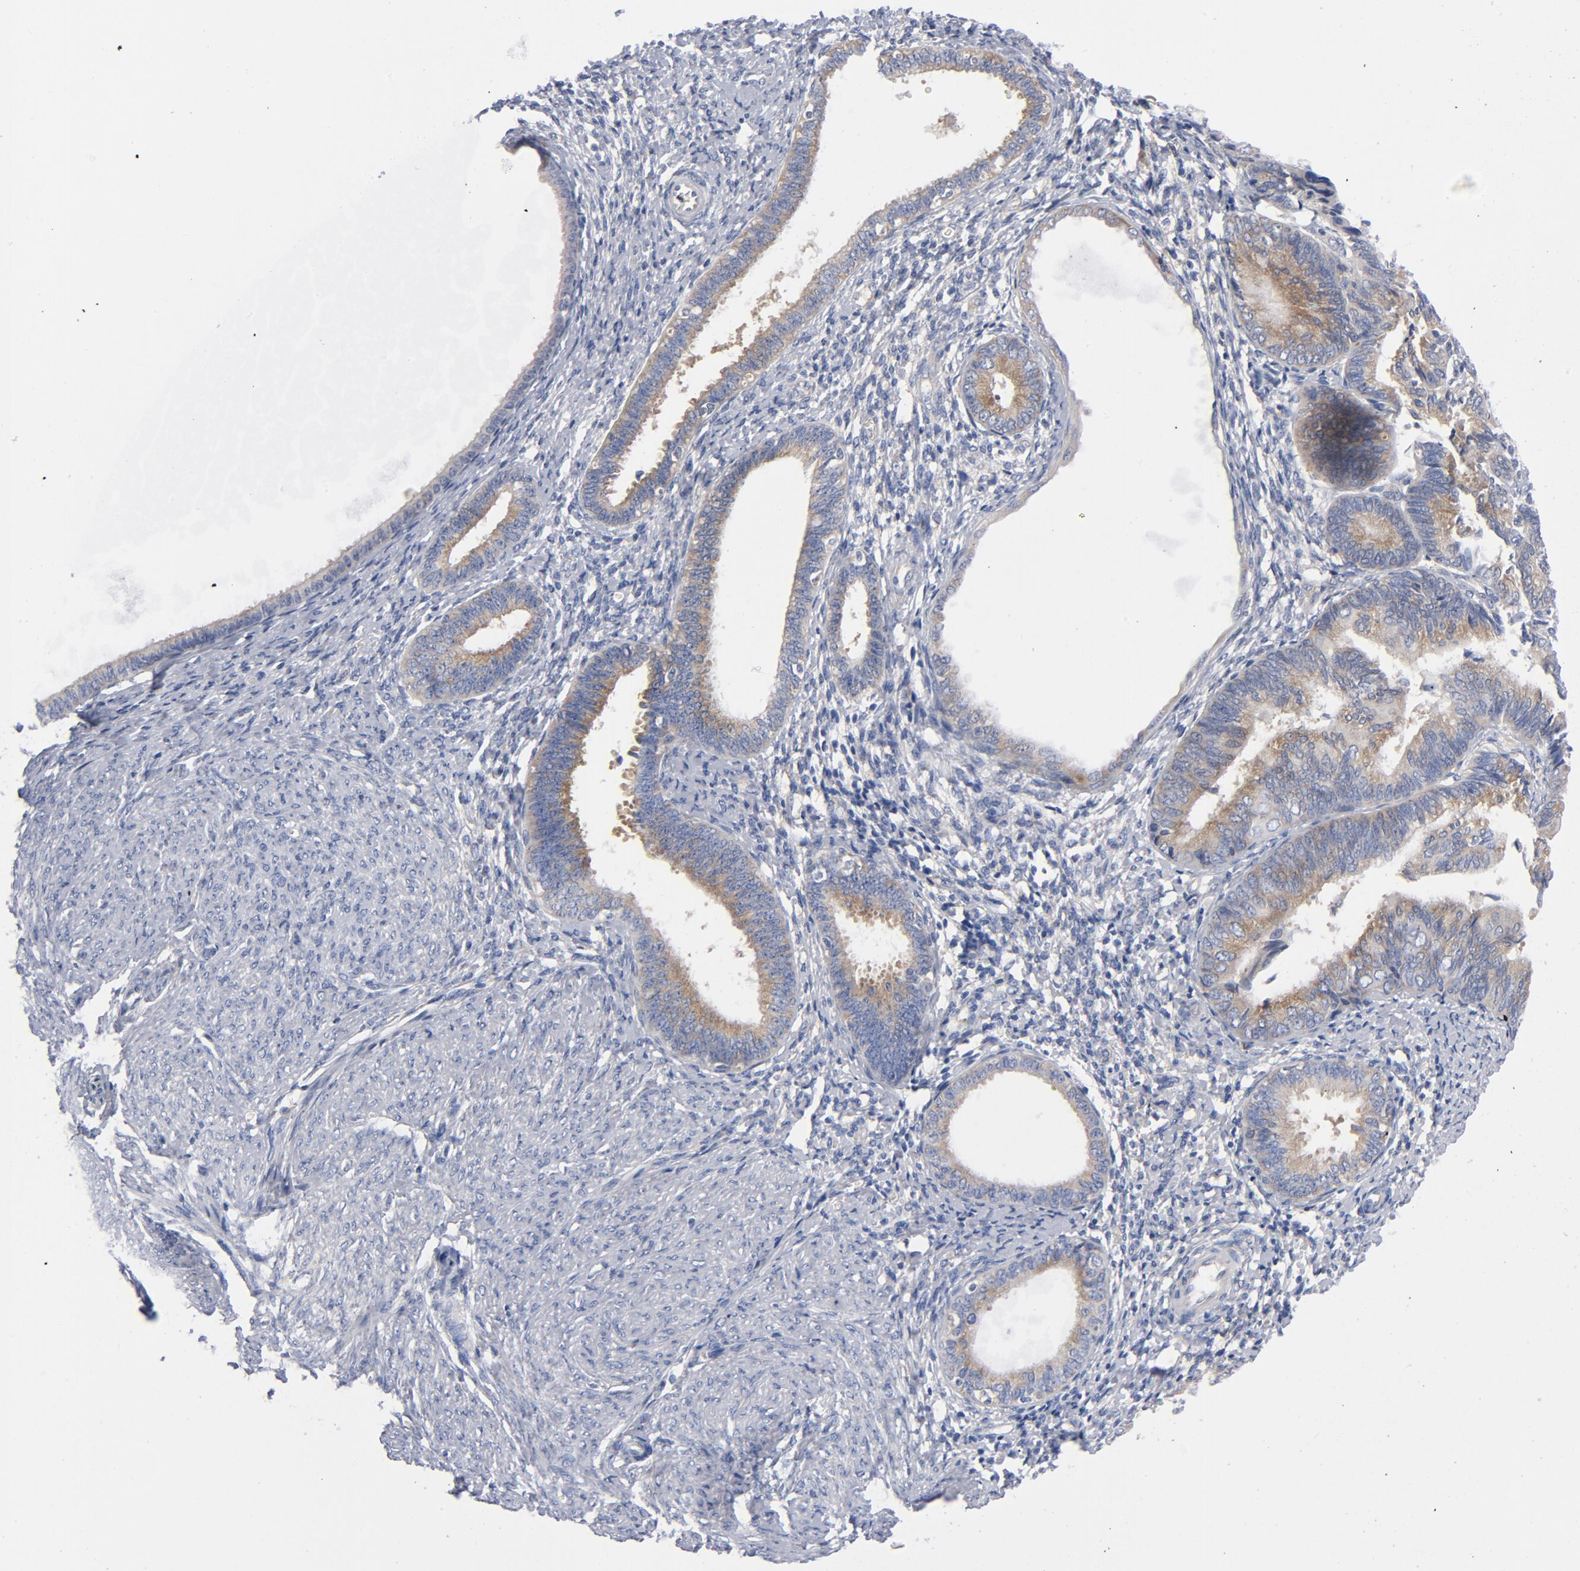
{"staining": {"intensity": "moderate", "quantity": "25%-75%", "location": "cytoplasmic/membranous"}, "tissue": "endometrial cancer", "cell_type": "Tumor cells", "image_type": "cancer", "snomed": [{"axis": "morphology", "description": "Adenocarcinoma, NOS"}, {"axis": "topography", "description": "Endometrium"}], "caption": "Immunohistochemistry of human endometrial cancer shows medium levels of moderate cytoplasmic/membranous staining in approximately 25%-75% of tumor cells.", "gene": "CD86", "patient": {"sex": "female", "age": 63}}